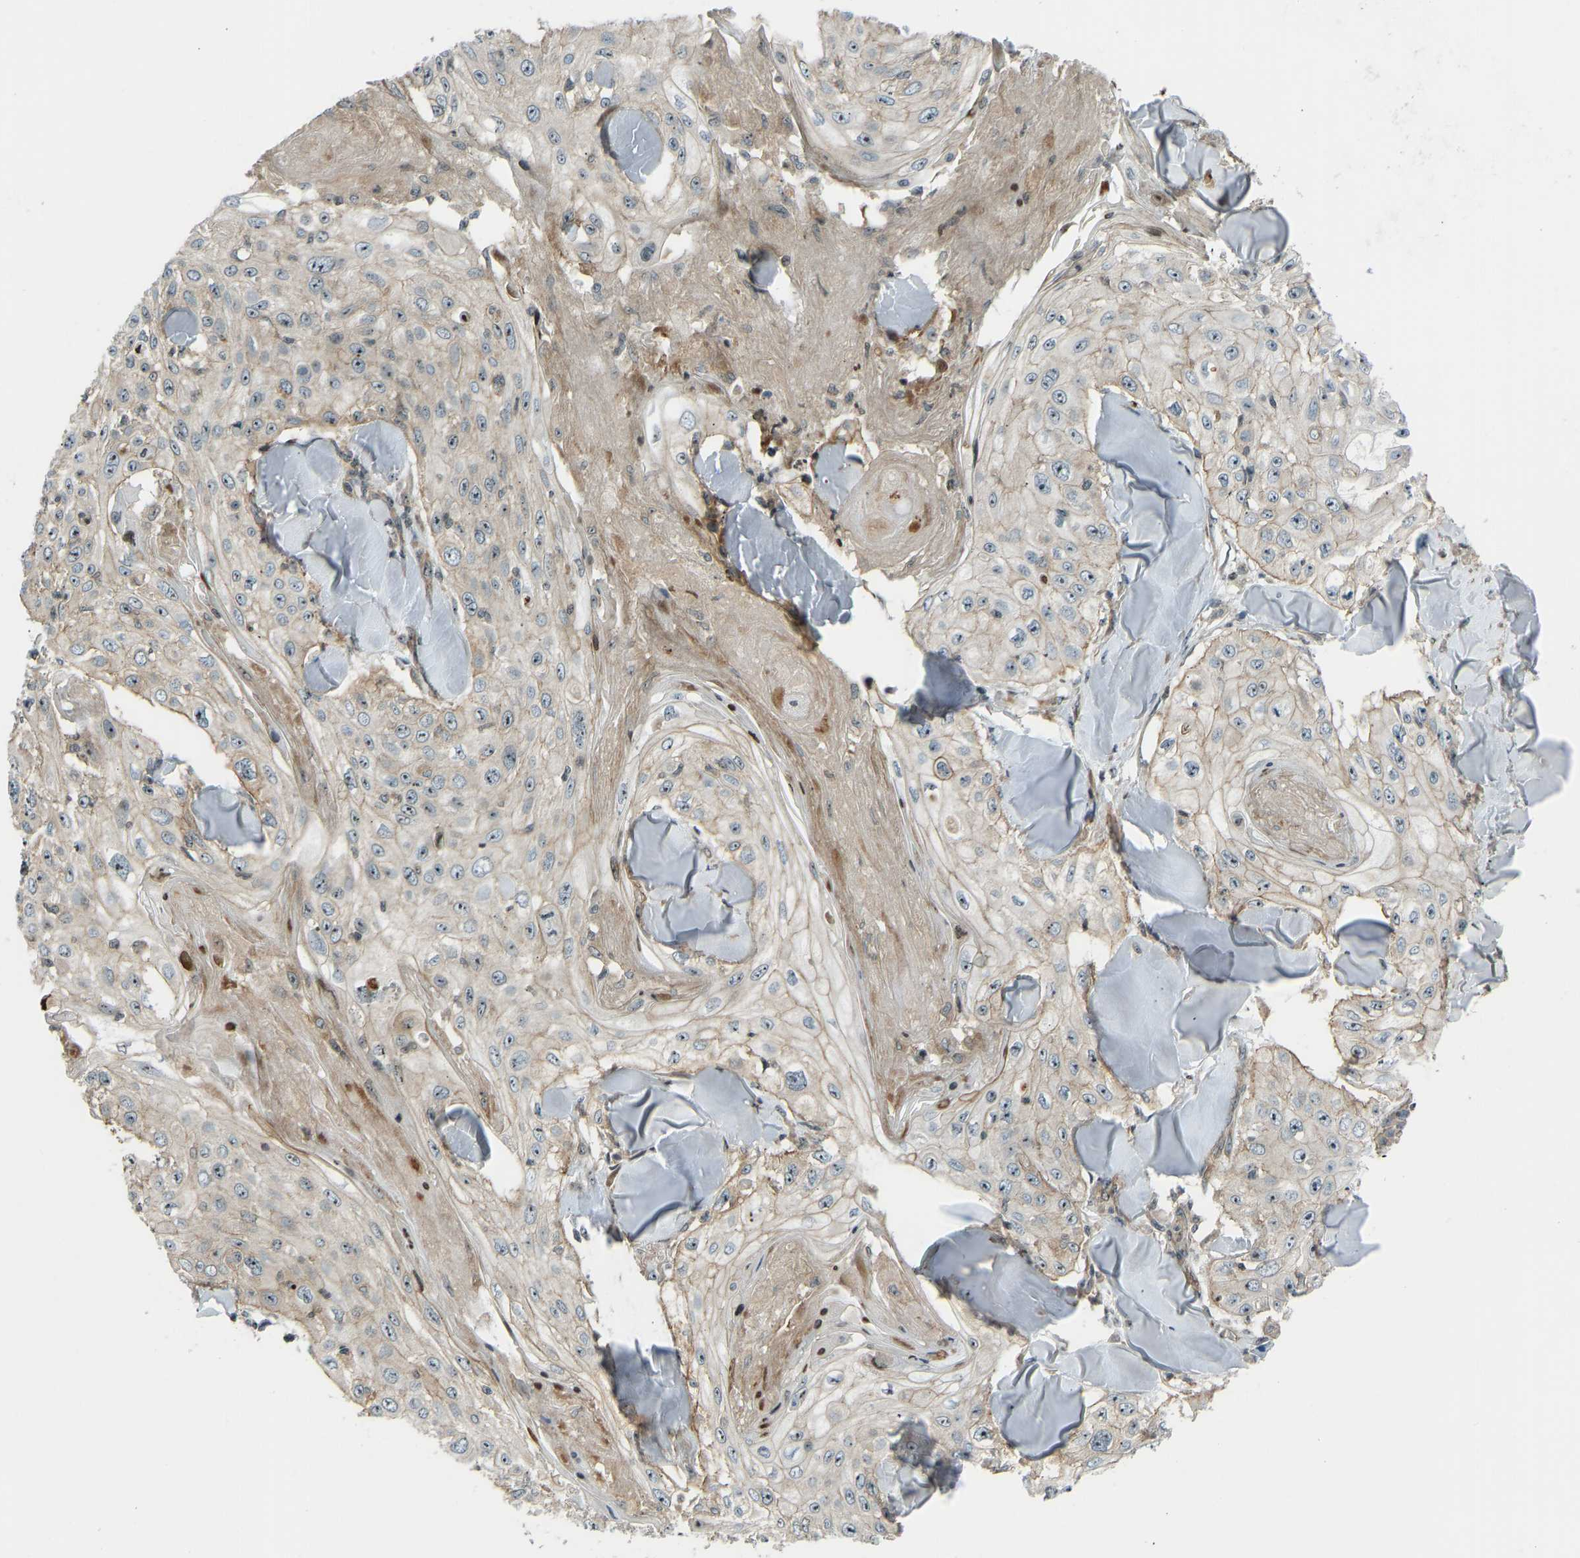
{"staining": {"intensity": "moderate", "quantity": "25%-75%", "location": "cytoplasmic/membranous,nuclear"}, "tissue": "skin cancer", "cell_type": "Tumor cells", "image_type": "cancer", "snomed": [{"axis": "morphology", "description": "Squamous cell carcinoma, NOS"}, {"axis": "topography", "description": "Skin"}], "caption": "Immunohistochemical staining of human skin cancer exhibits moderate cytoplasmic/membranous and nuclear protein staining in approximately 25%-75% of tumor cells. (brown staining indicates protein expression, while blue staining denotes nuclei).", "gene": "SVOPL", "patient": {"sex": "male", "age": 86}}